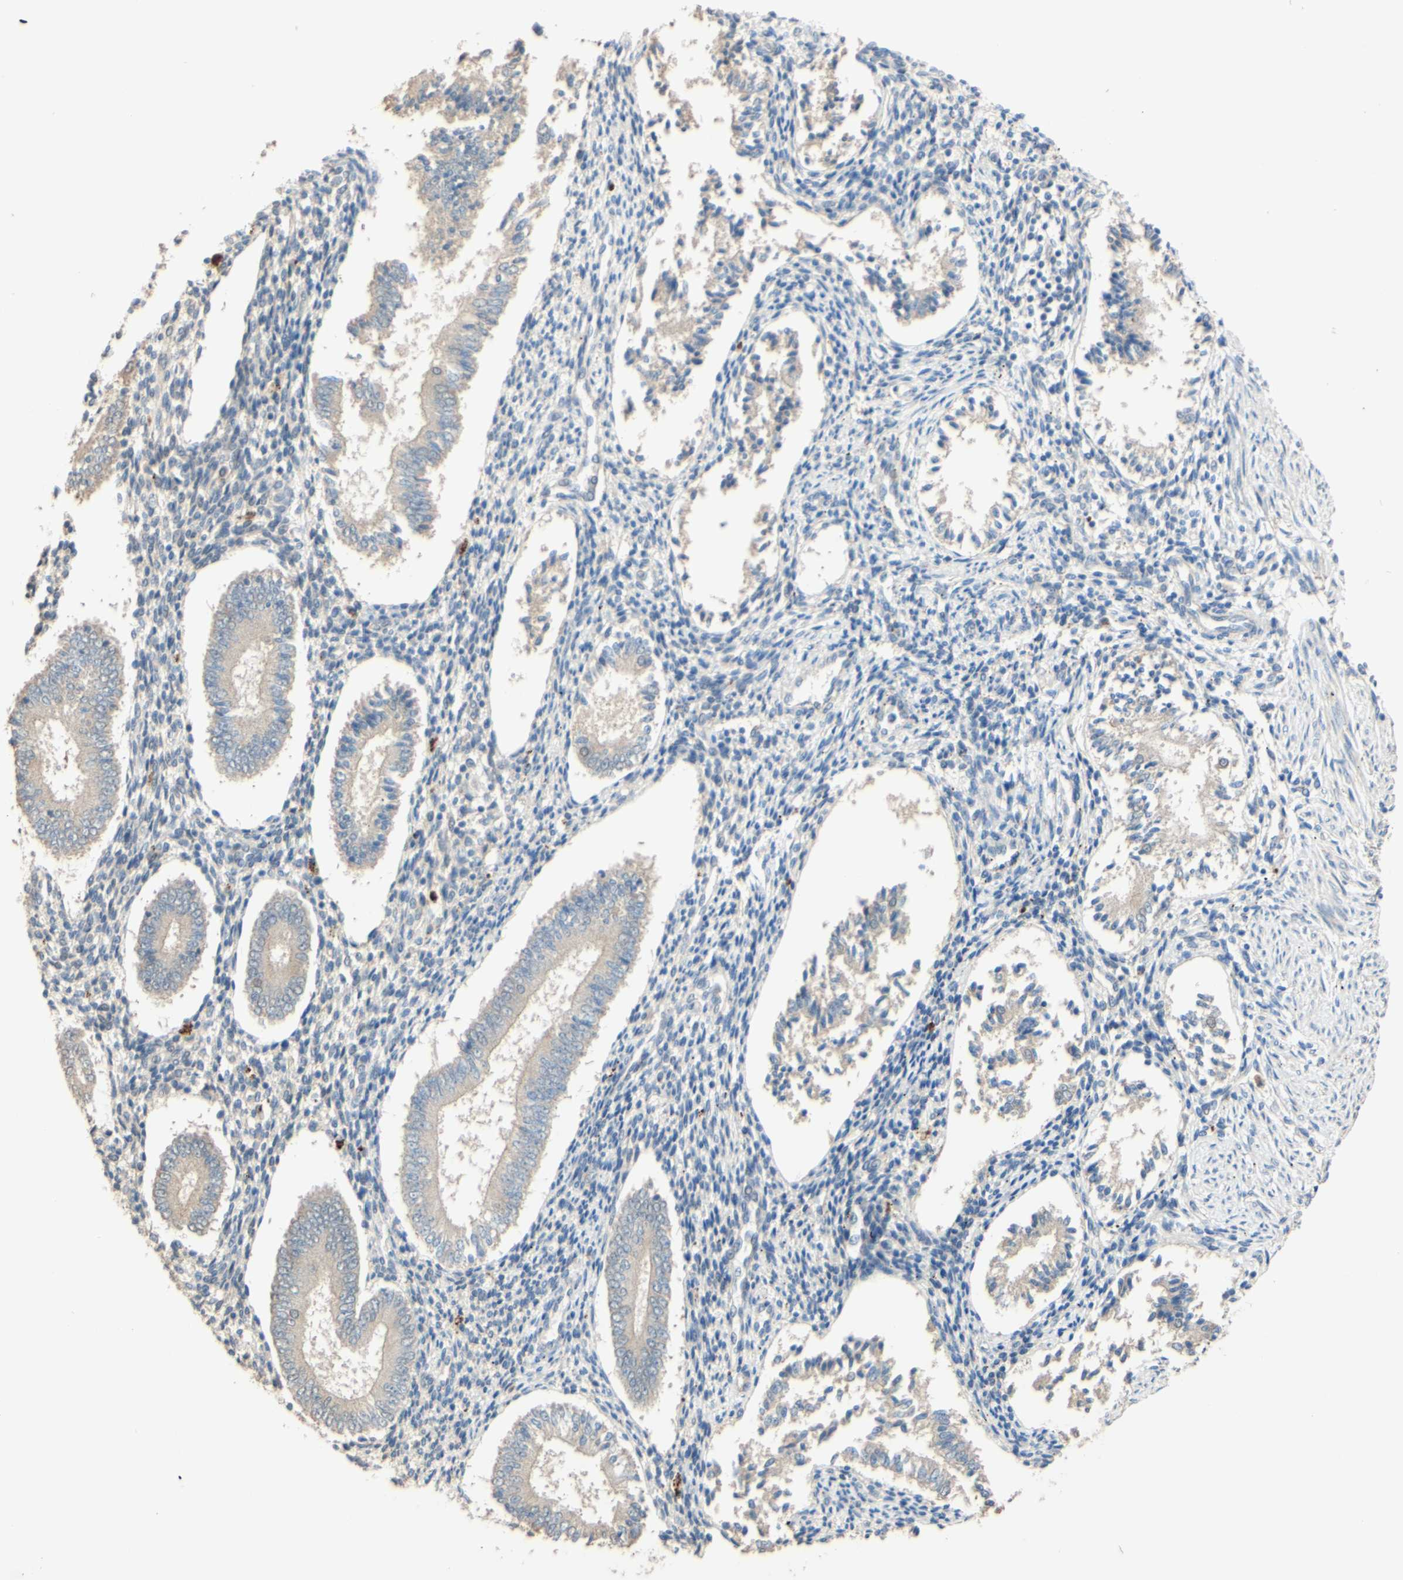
{"staining": {"intensity": "negative", "quantity": "none", "location": "none"}, "tissue": "endometrium", "cell_type": "Cells in endometrial stroma", "image_type": "normal", "snomed": [{"axis": "morphology", "description": "Normal tissue, NOS"}, {"axis": "topography", "description": "Endometrium"}], "caption": "High magnification brightfield microscopy of benign endometrium stained with DAB (brown) and counterstained with hematoxylin (blue): cells in endometrial stroma show no significant staining. (DAB immunohistochemistry (IHC) with hematoxylin counter stain).", "gene": "SMIM19", "patient": {"sex": "female", "age": 42}}